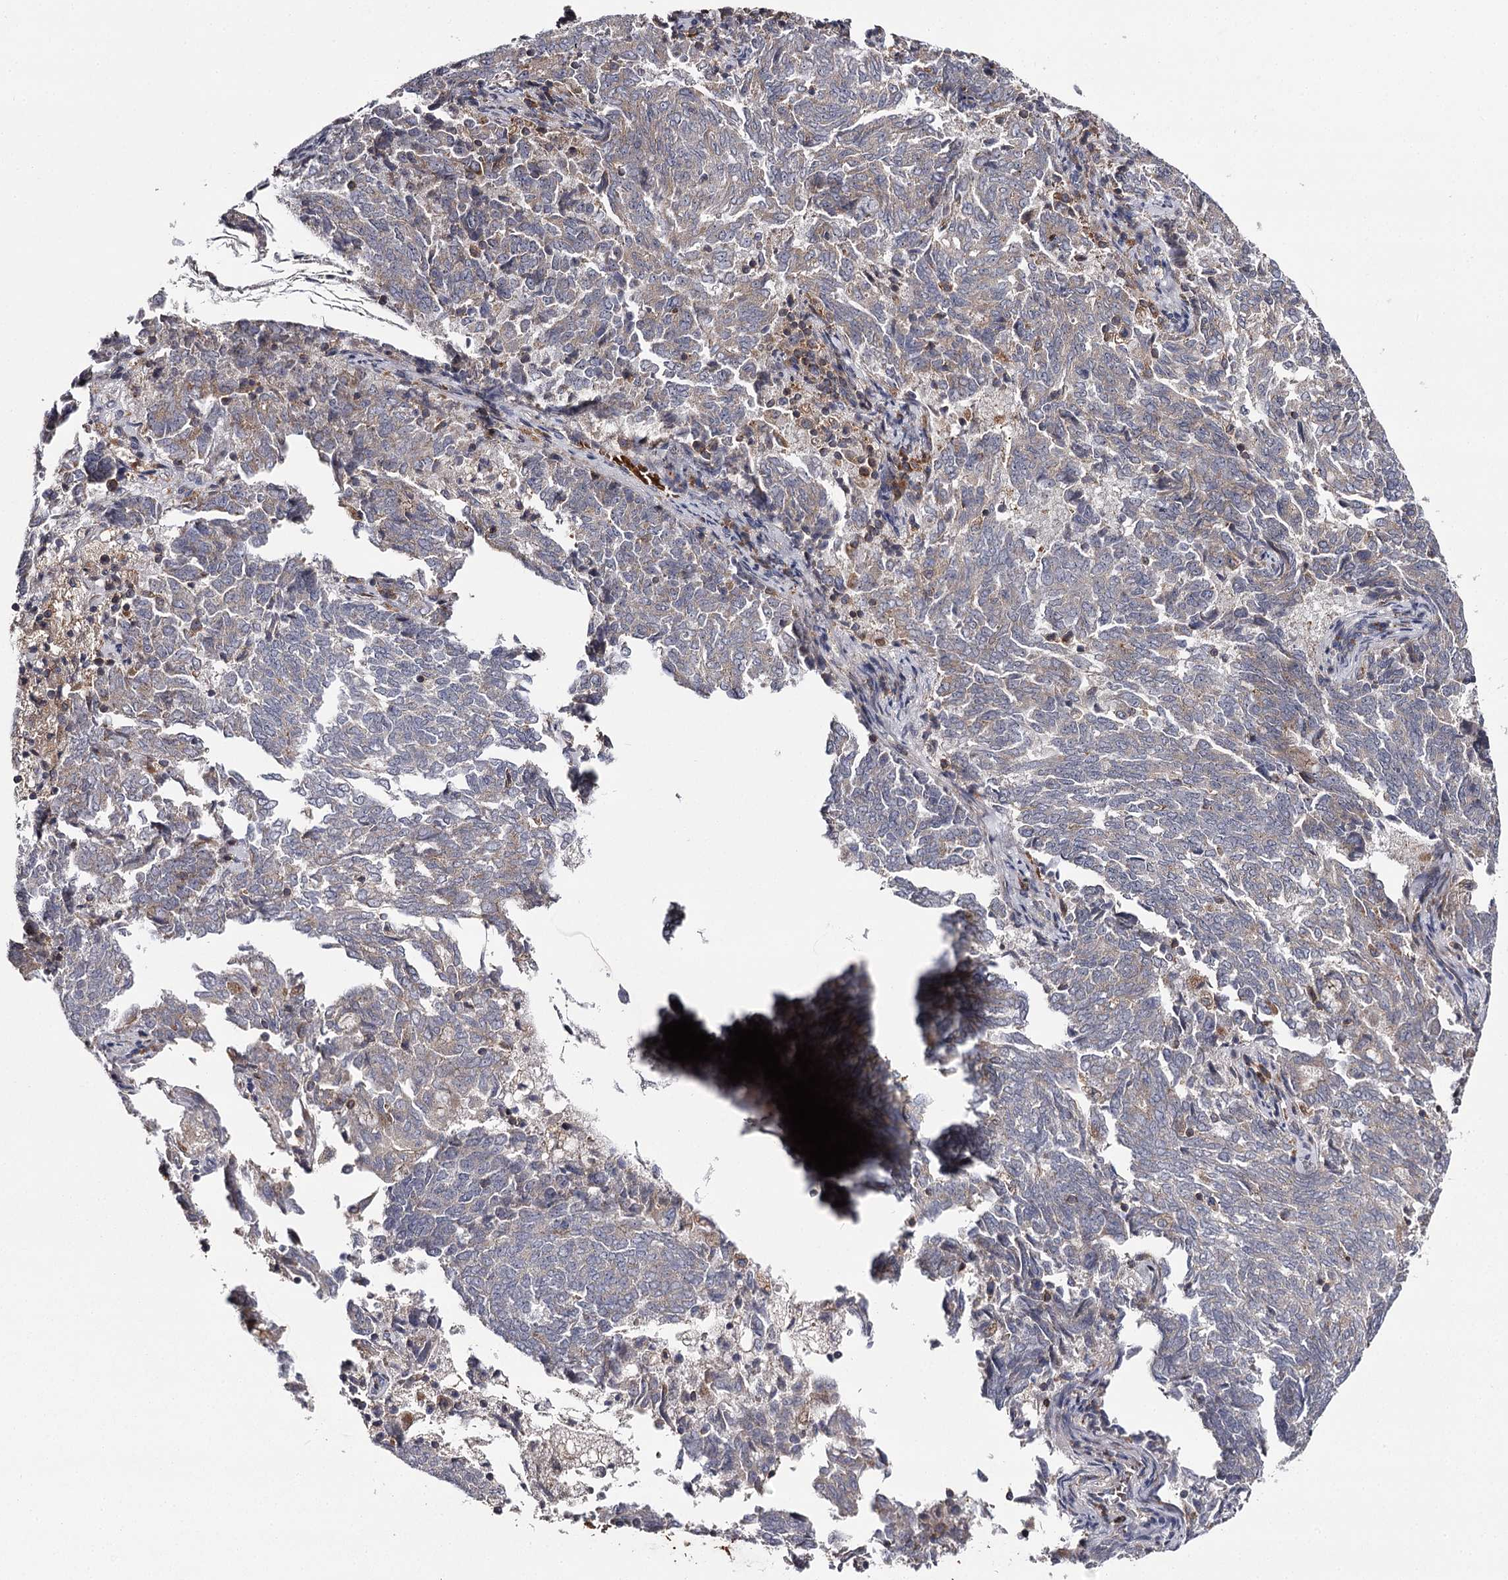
{"staining": {"intensity": "negative", "quantity": "none", "location": "none"}, "tissue": "endometrial cancer", "cell_type": "Tumor cells", "image_type": "cancer", "snomed": [{"axis": "morphology", "description": "Adenocarcinoma, NOS"}, {"axis": "topography", "description": "Endometrium"}], "caption": "This is an immunohistochemistry image of endometrial cancer (adenocarcinoma). There is no expression in tumor cells.", "gene": "RASSF6", "patient": {"sex": "female", "age": 80}}